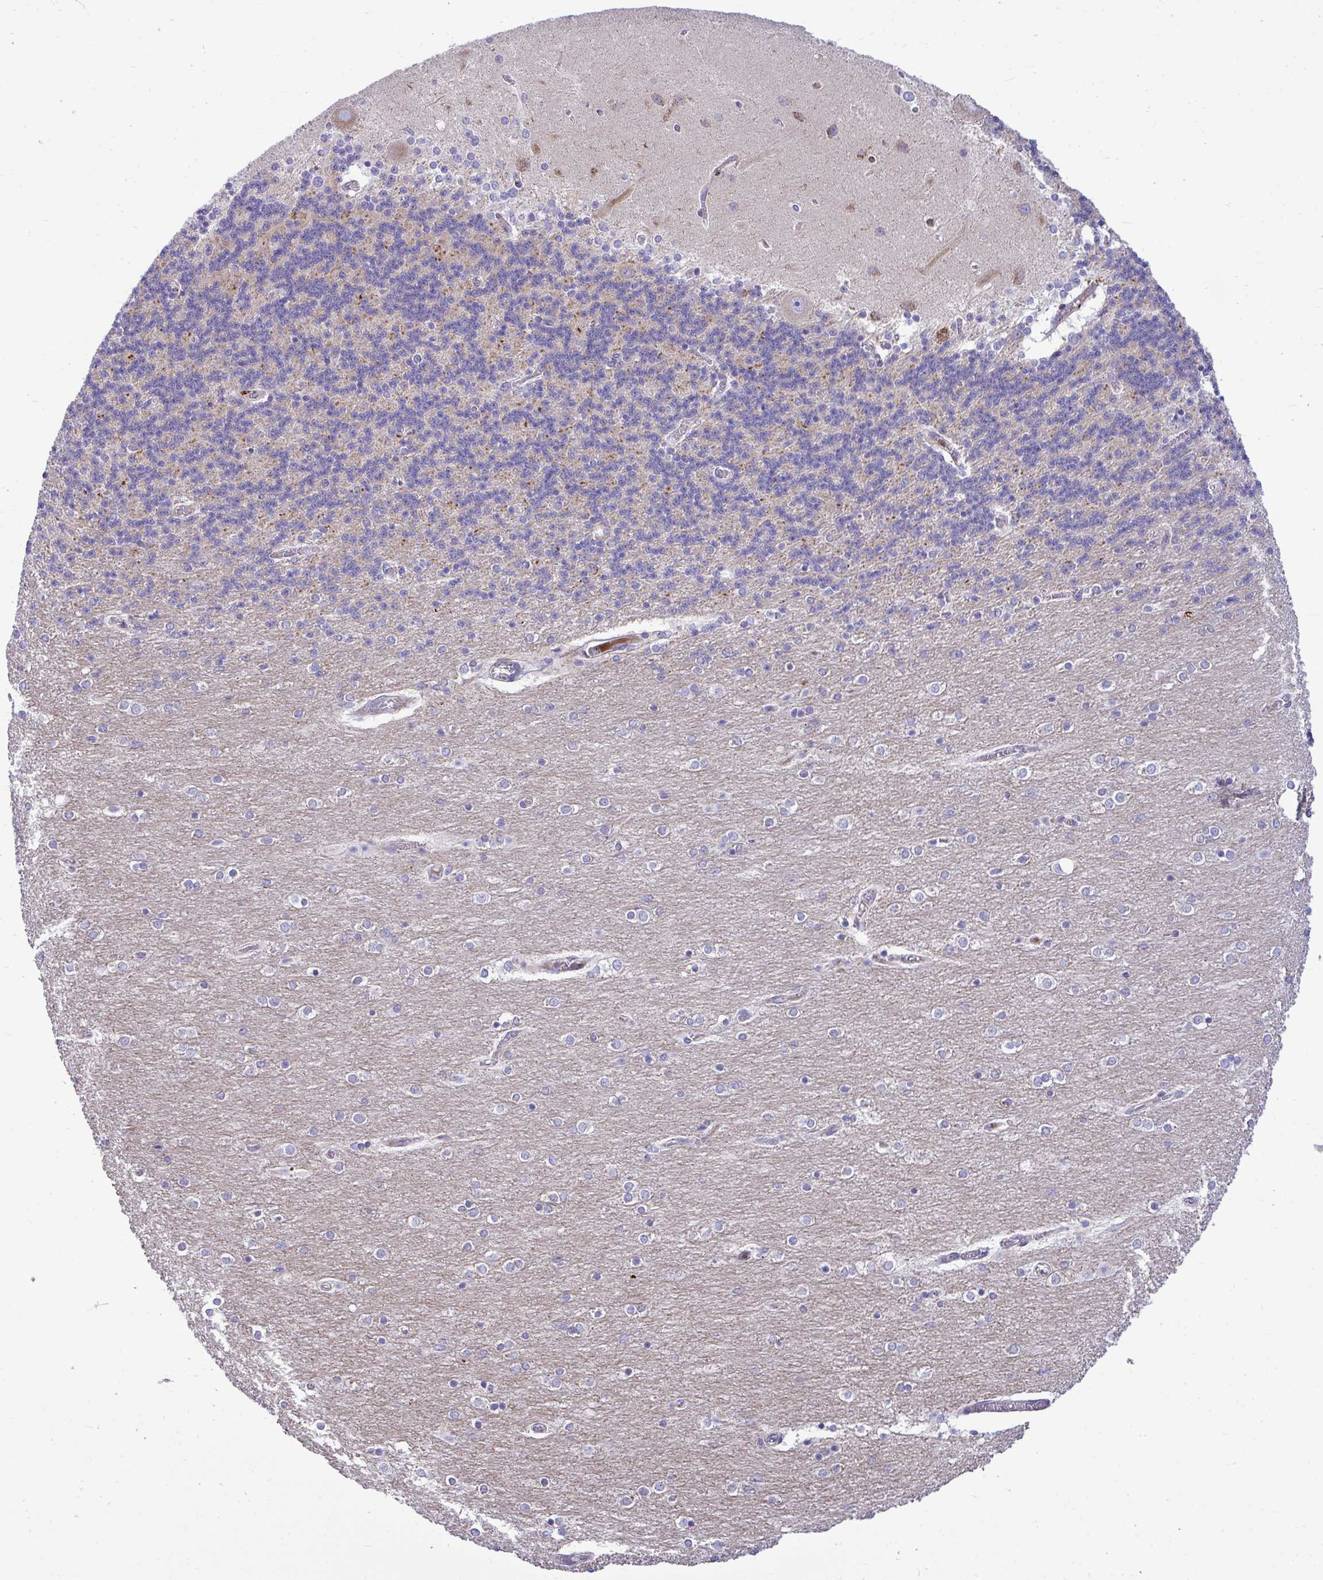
{"staining": {"intensity": "negative", "quantity": "none", "location": "none"}, "tissue": "cerebellum", "cell_type": "Cells in granular layer", "image_type": "normal", "snomed": [{"axis": "morphology", "description": "Normal tissue, NOS"}, {"axis": "topography", "description": "Cerebellum"}], "caption": "Unremarkable cerebellum was stained to show a protein in brown. There is no significant positivity in cells in granular layer. (IHC, brightfield microscopy, high magnification).", "gene": "MRPS16", "patient": {"sex": "female", "age": 54}}